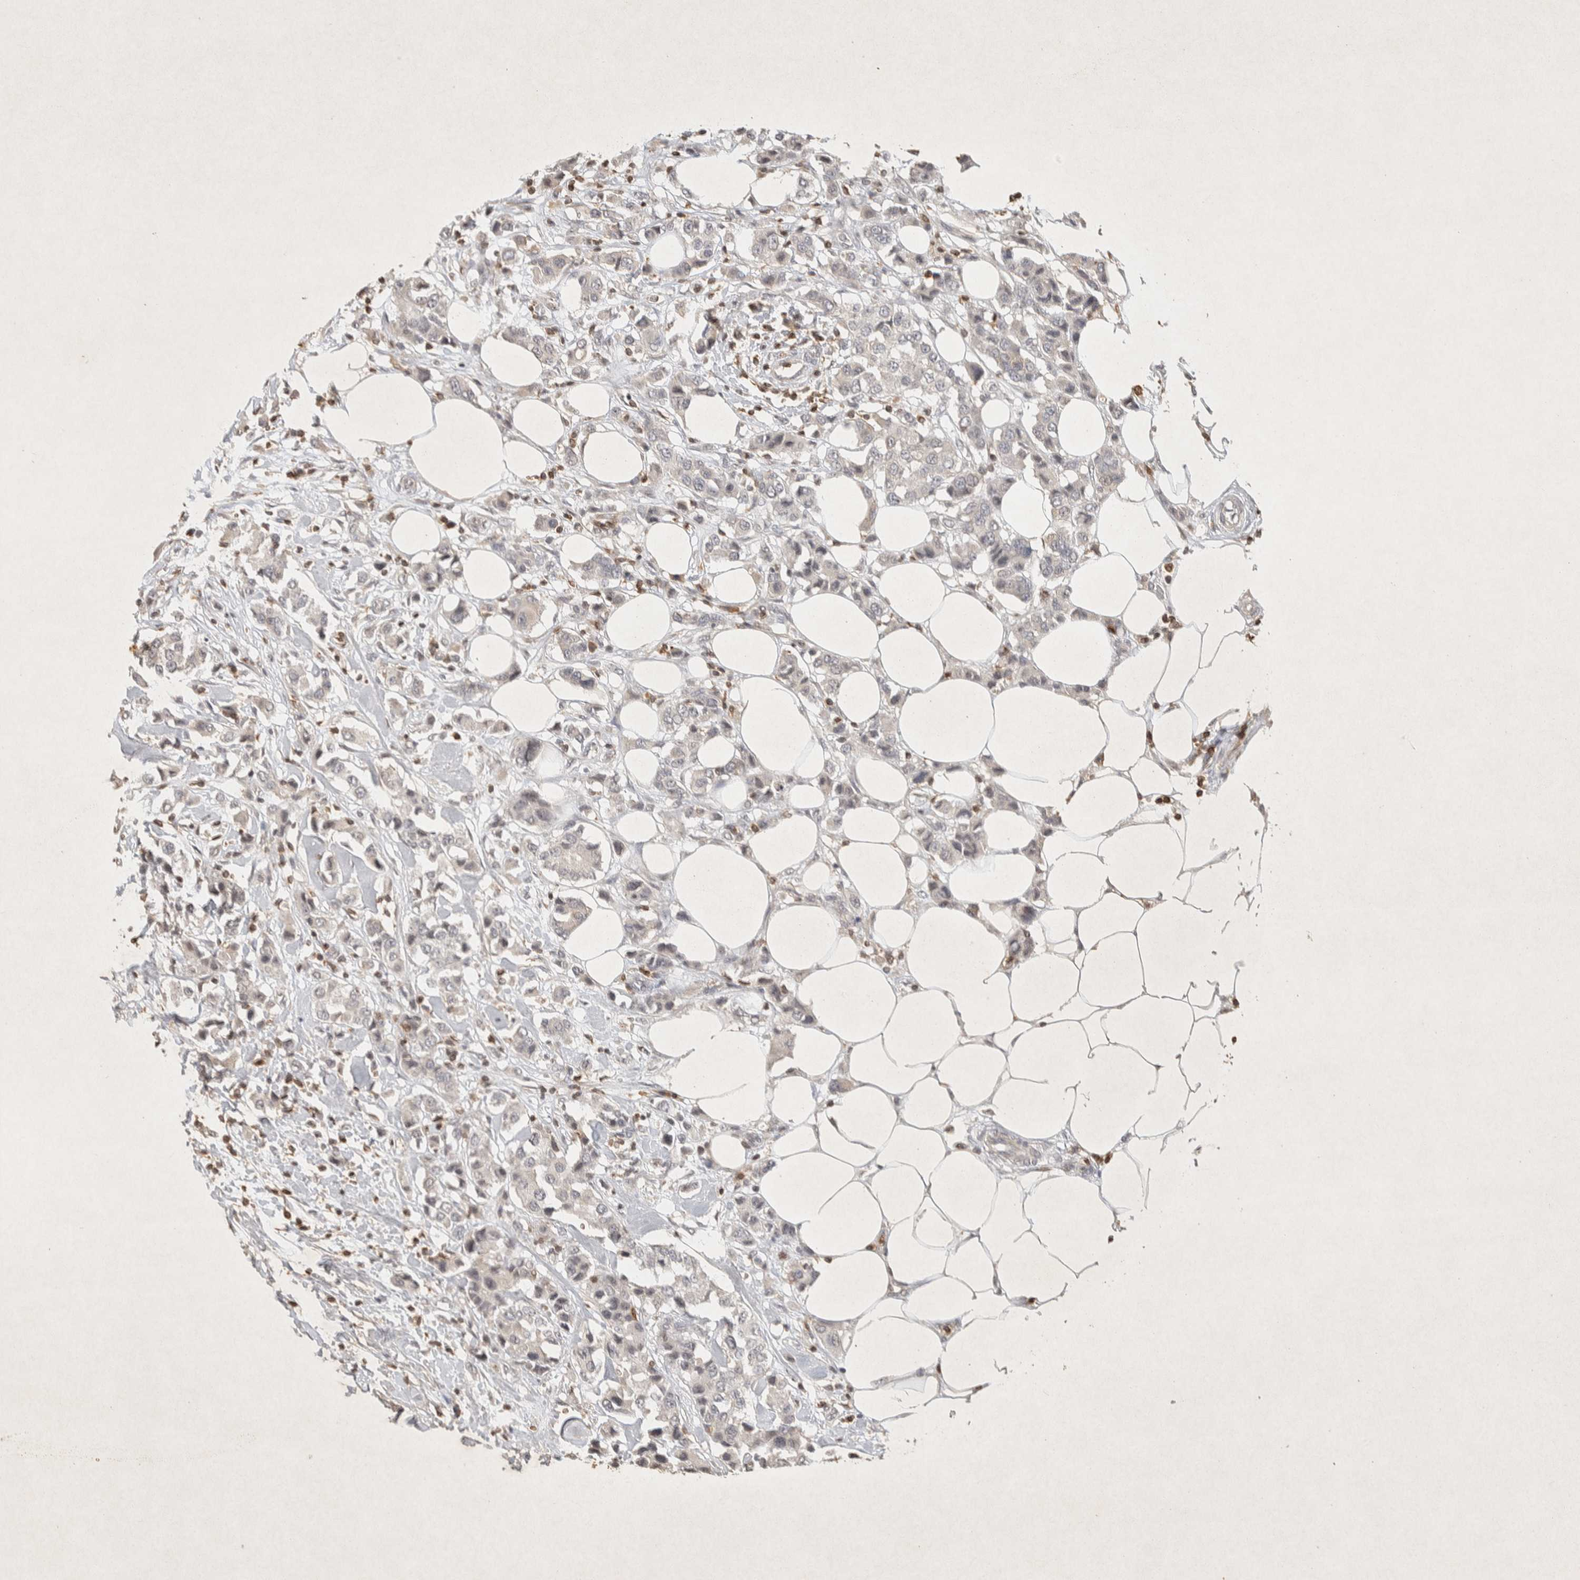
{"staining": {"intensity": "negative", "quantity": "none", "location": "none"}, "tissue": "breast cancer", "cell_type": "Tumor cells", "image_type": "cancer", "snomed": [{"axis": "morphology", "description": "Normal tissue, NOS"}, {"axis": "morphology", "description": "Duct carcinoma"}, {"axis": "topography", "description": "Breast"}], "caption": "Immunohistochemistry (IHC) histopathology image of breast cancer stained for a protein (brown), which demonstrates no staining in tumor cells. Nuclei are stained in blue.", "gene": "RAC2", "patient": {"sex": "female", "age": 50}}